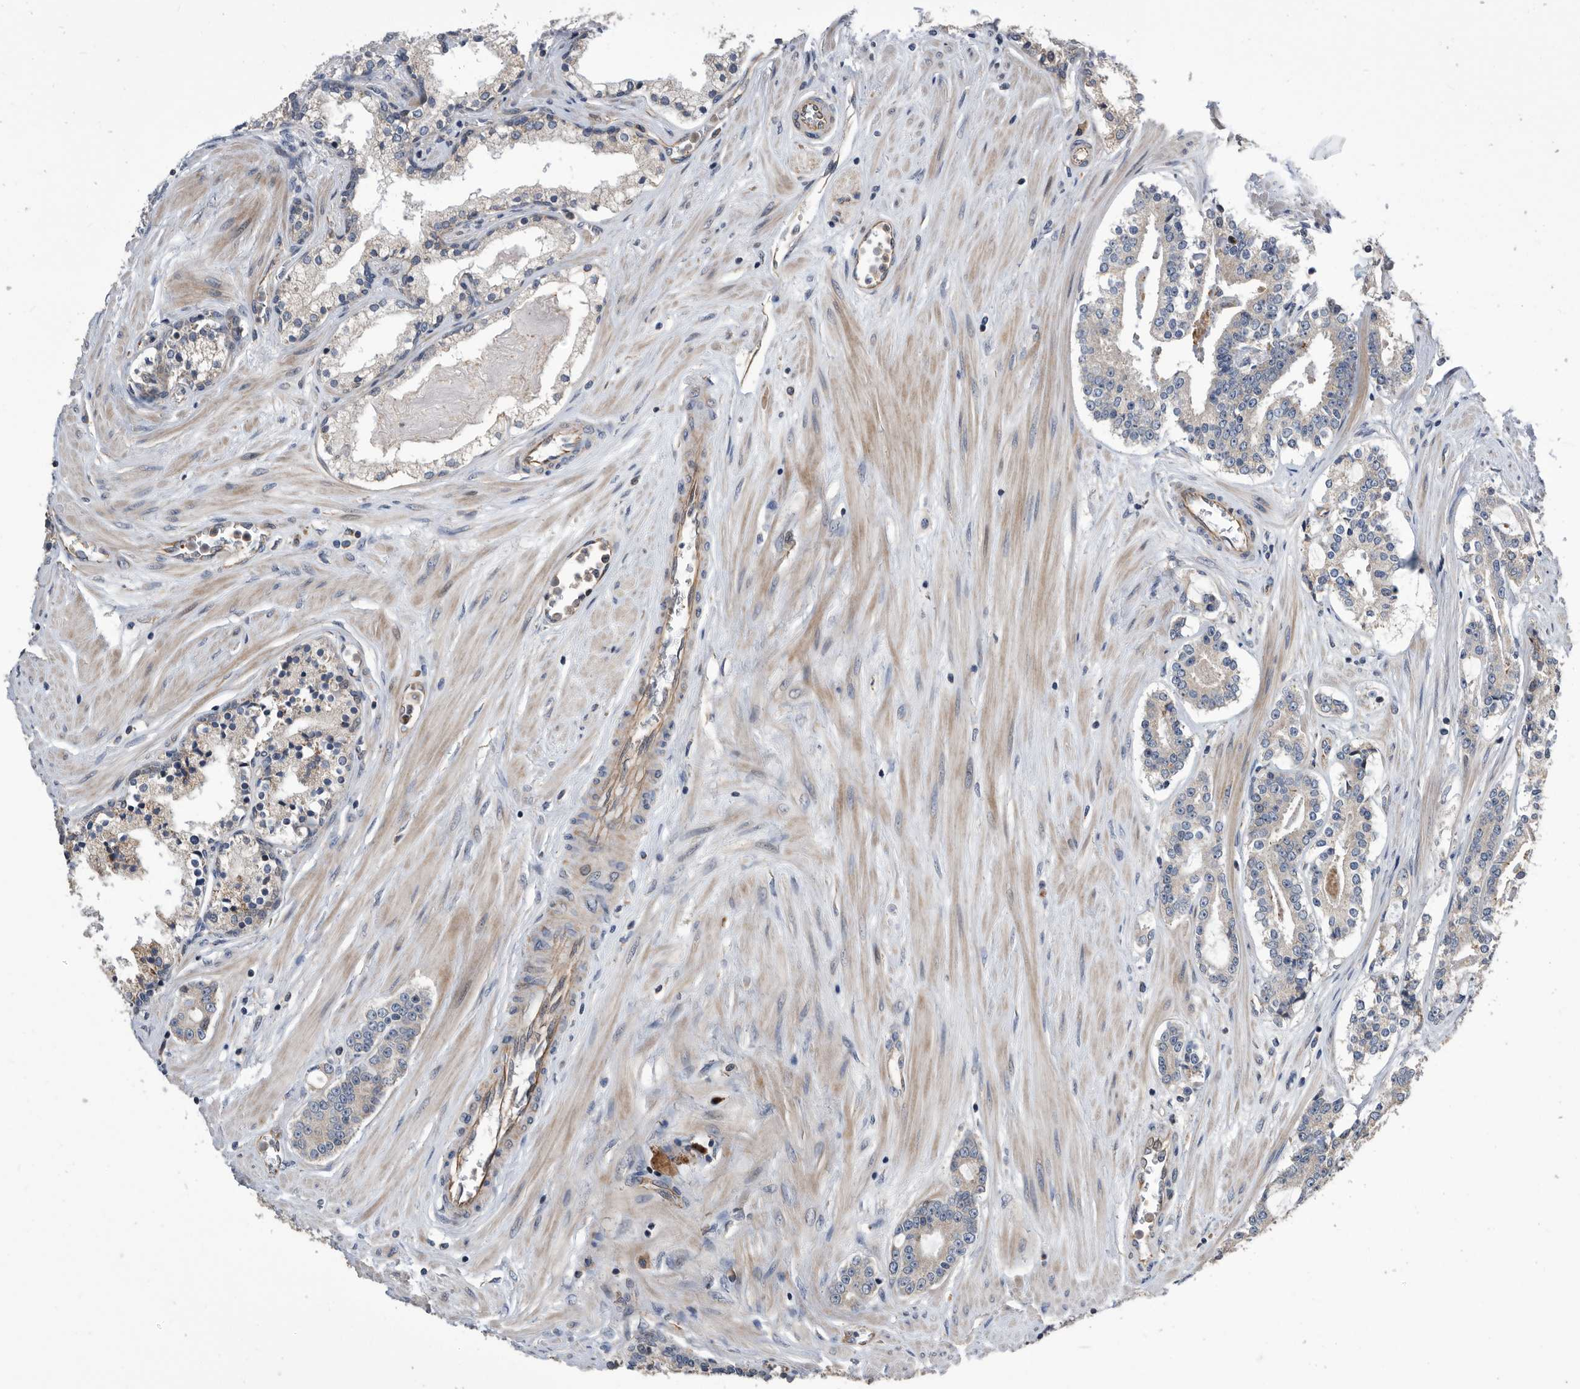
{"staining": {"intensity": "negative", "quantity": "none", "location": "none"}, "tissue": "prostate cancer", "cell_type": "Tumor cells", "image_type": "cancer", "snomed": [{"axis": "morphology", "description": "Adenocarcinoma, High grade"}, {"axis": "topography", "description": "Prostate"}], "caption": "Tumor cells are negative for brown protein staining in prostate cancer.", "gene": "SERINC2", "patient": {"sex": "male", "age": 58}}